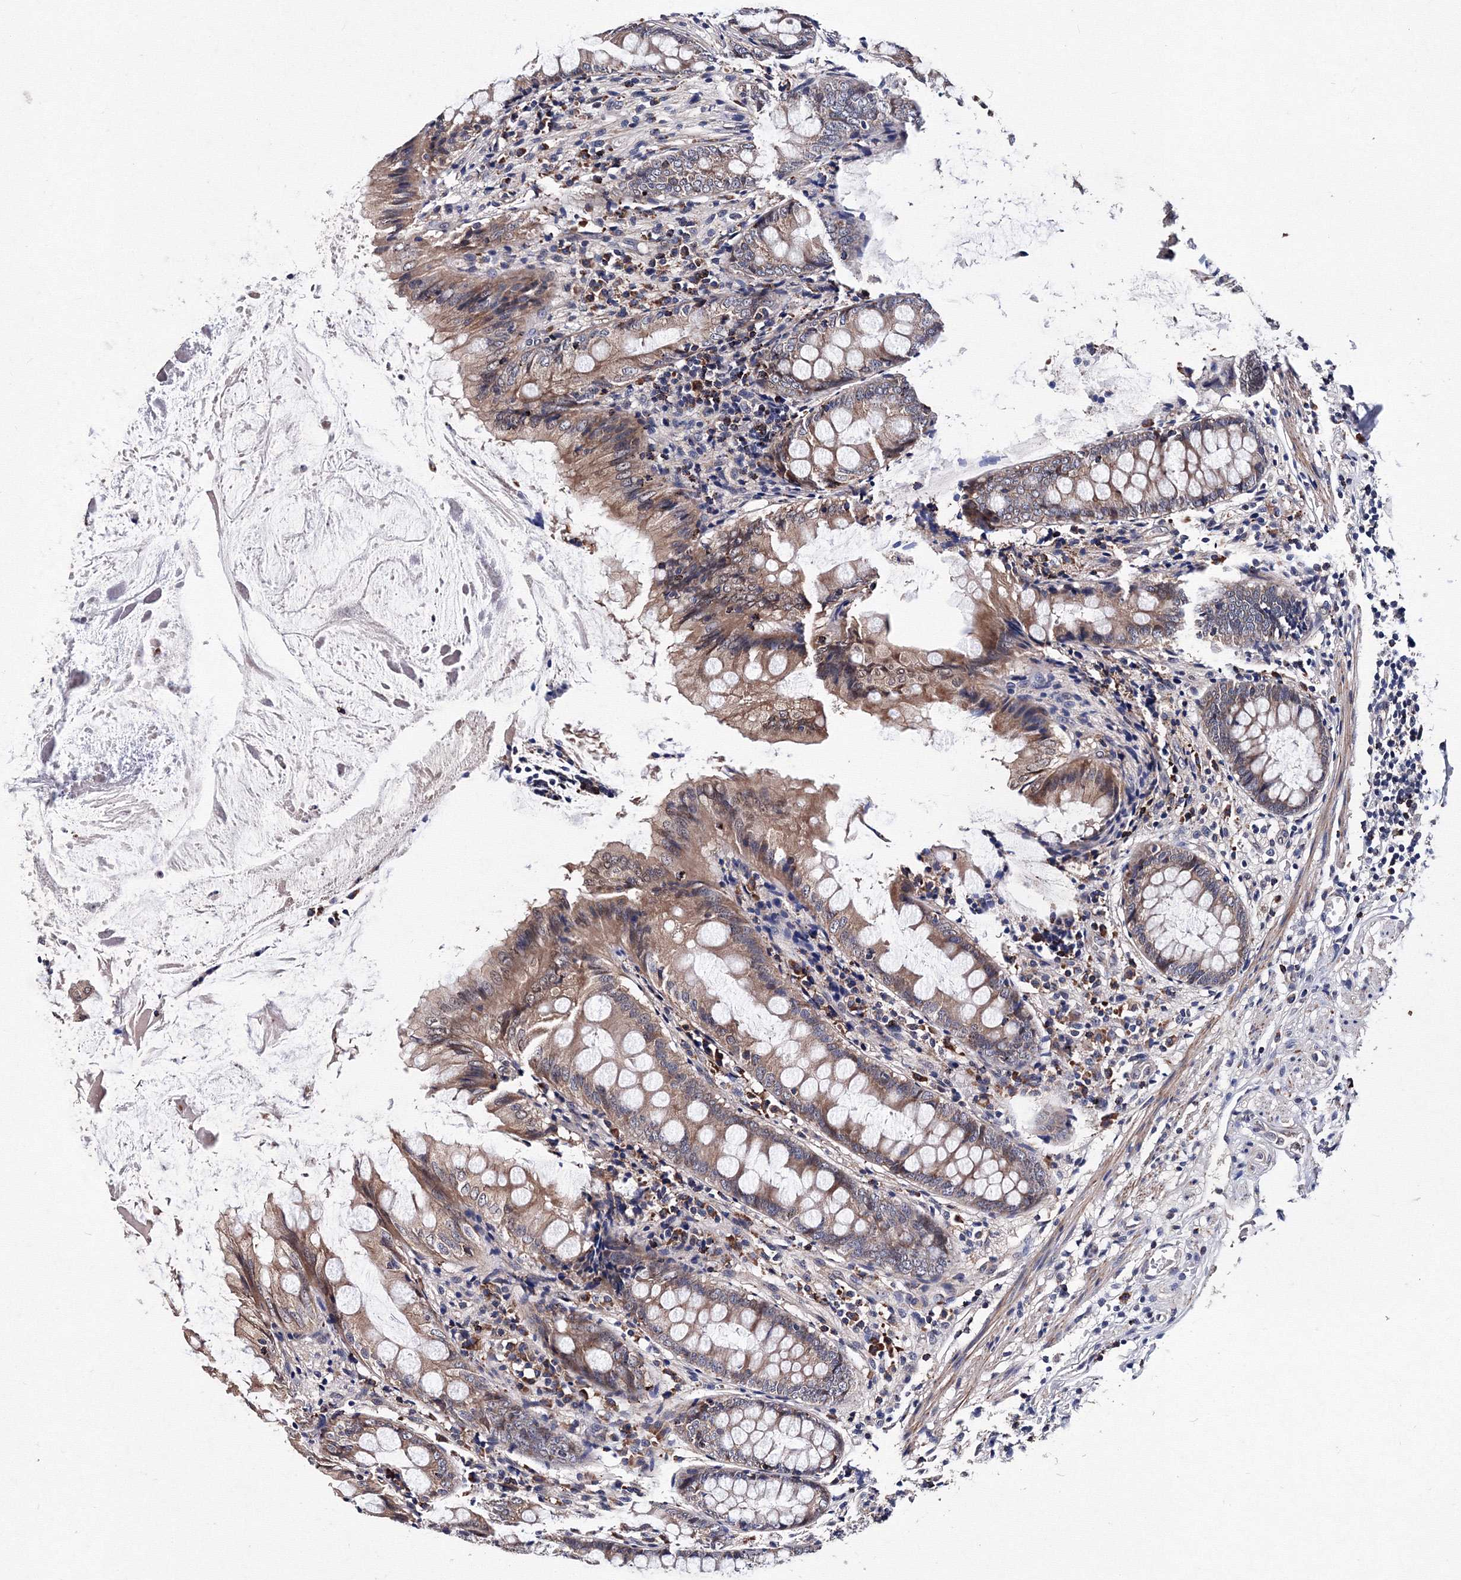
{"staining": {"intensity": "moderate", "quantity": ">75%", "location": "cytoplasmic/membranous,nuclear"}, "tissue": "appendix", "cell_type": "Glandular cells", "image_type": "normal", "snomed": [{"axis": "morphology", "description": "Normal tissue, NOS"}, {"axis": "topography", "description": "Appendix"}], "caption": "Glandular cells exhibit moderate cytoplasmic/membranous,nuclear staining in about >75% of cells in normal appendix. The staining is performed using DAB (3,3'-diaminobenzidine) brown chromogen to label protein expression. The nuclei are counter-stained blue using hematoxylin.", "gene": "PHYKPL", "patient": {"sex": "female", "age": 77}}